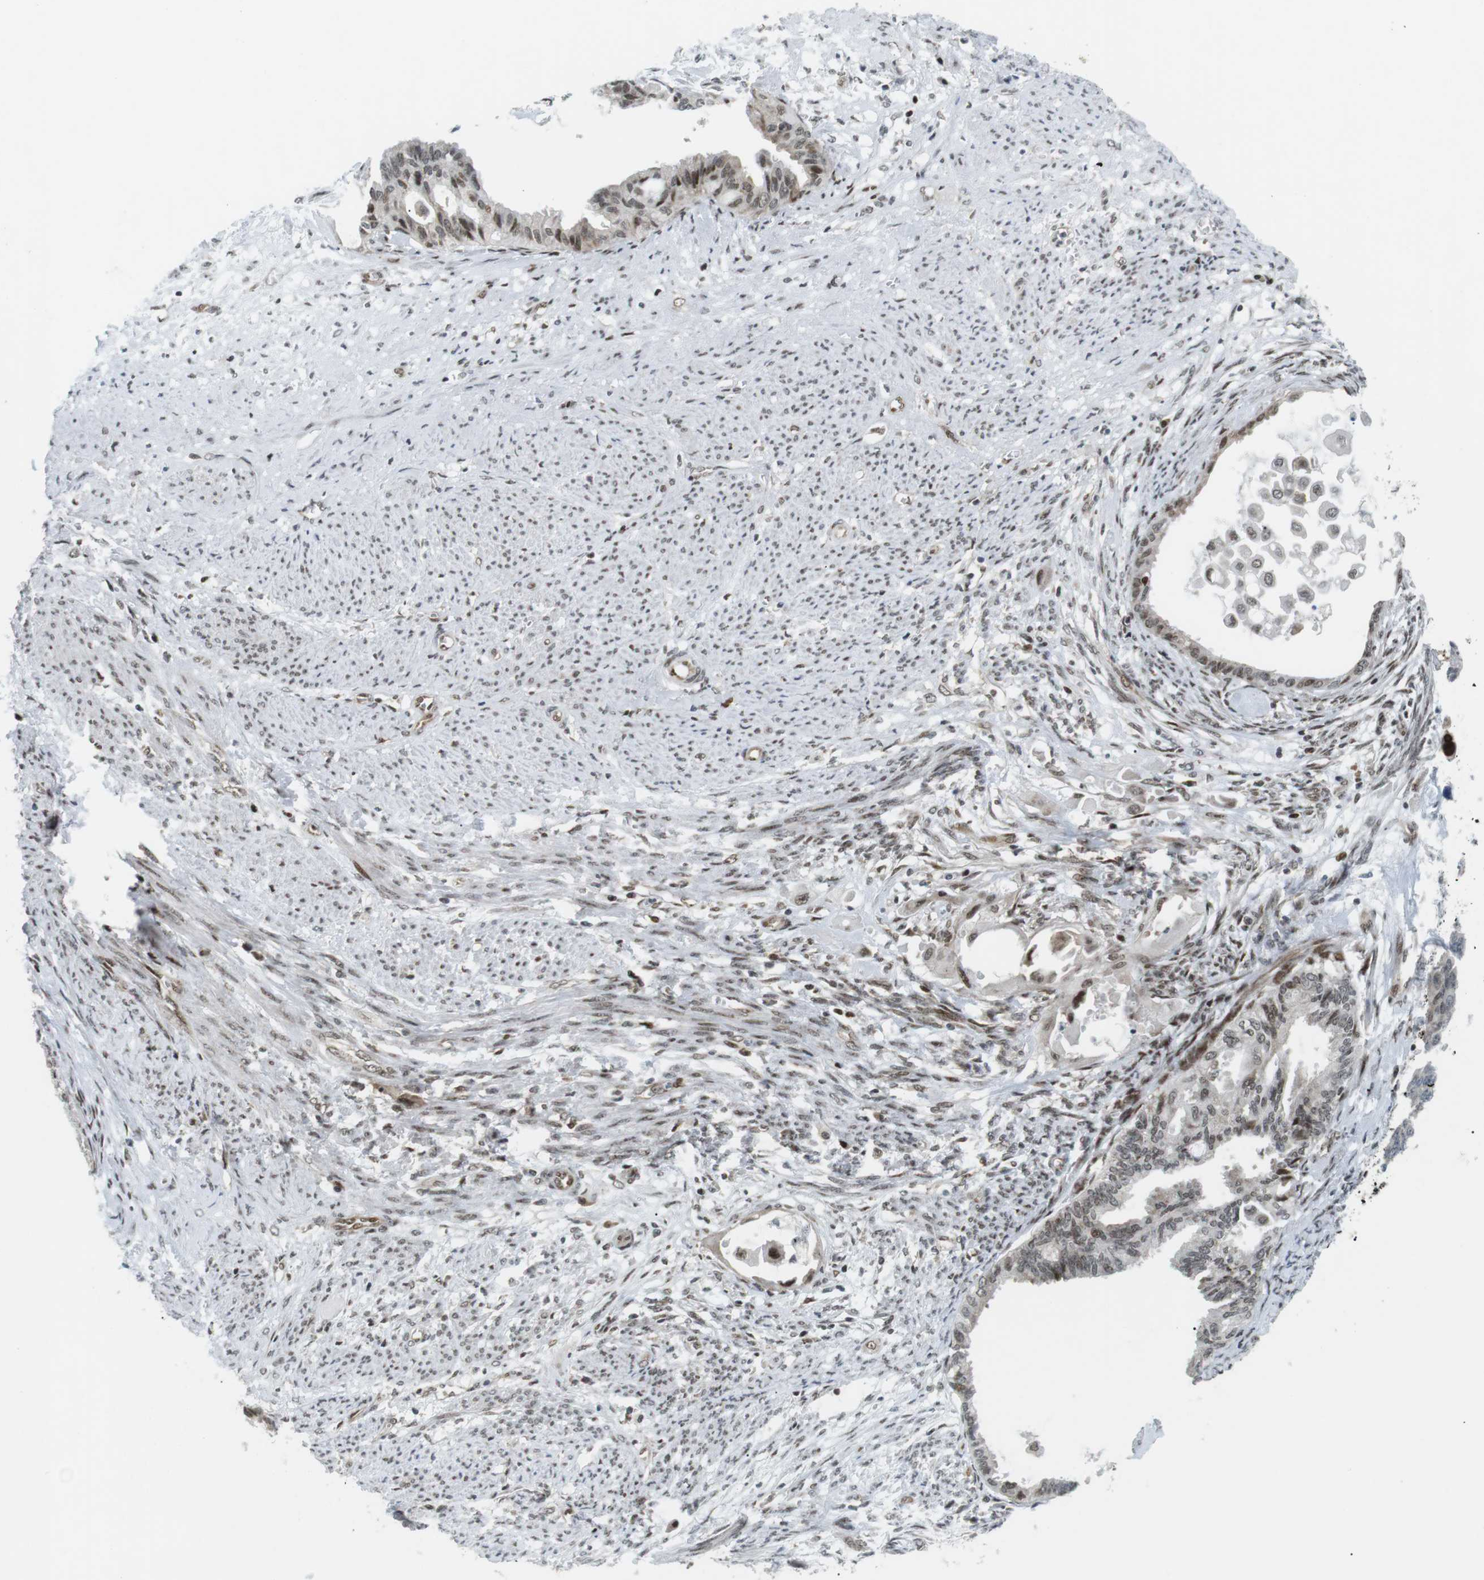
{"staining": {"intensity": "weak", "quantity": "<25%", "location": "nuclear"}, "tissue": "cervical cancer", "cell_type": "Tumor cells", "image_type": "cancer", "snomed": [{"axis": "morphology", "description": "Normal tissue, NOS"}, {"axis": "morphology", "description": "Adenocarcinoma, NOS"}, {"axis": "topography", "description": "Cervix"}, {"axis": "topography", "description": "Endometrium"}], "caption": "High magnification brightfield microscopy of cervical adenocarcinoma stained with DAB (brown) and counterstained with hematoxylin (blue): tumor cells show no significant staining. (Immunohistochemistry (ihc), brightfield microscopy, high magnification).", "gene": "CDC27", "patient": {"sex": "female", "age": 86}}